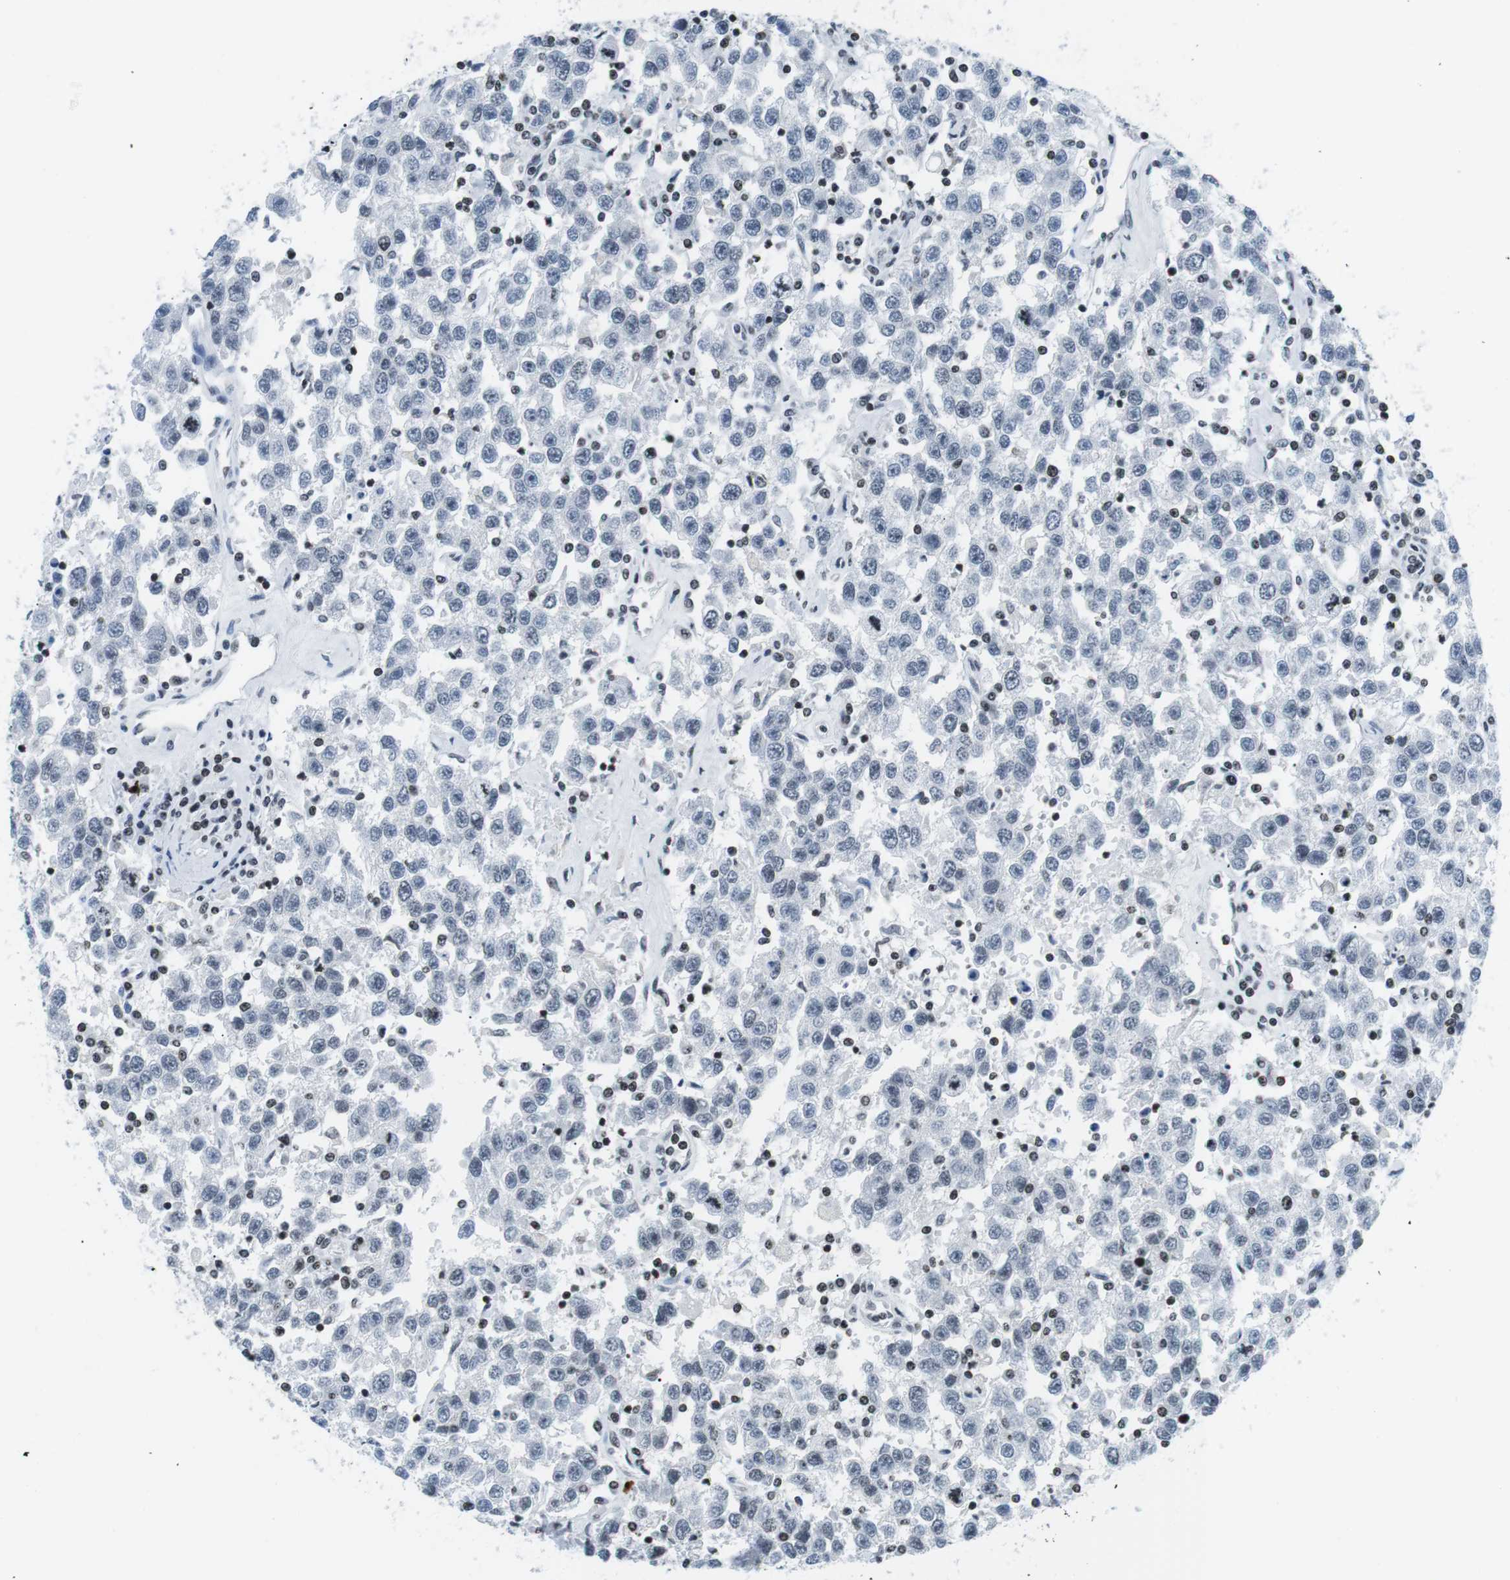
{"staining": {"intensity": "negative", "quantity": "none", "location": "none"}, "tissue": "testis cancer", "cell_type": "Tumor cells", "image_type": "cancer", "snomed": [{"axis": "morphology", "description": "Seminoma, NOS"}, {"axis": "topography", "description": "Testis"}], "caption": "A micrograph of human testis cancer (seminoma) is negative for staining in tumor cells.", "gene": "E2F2", "patient": {"sex": "male", "age": 41}}